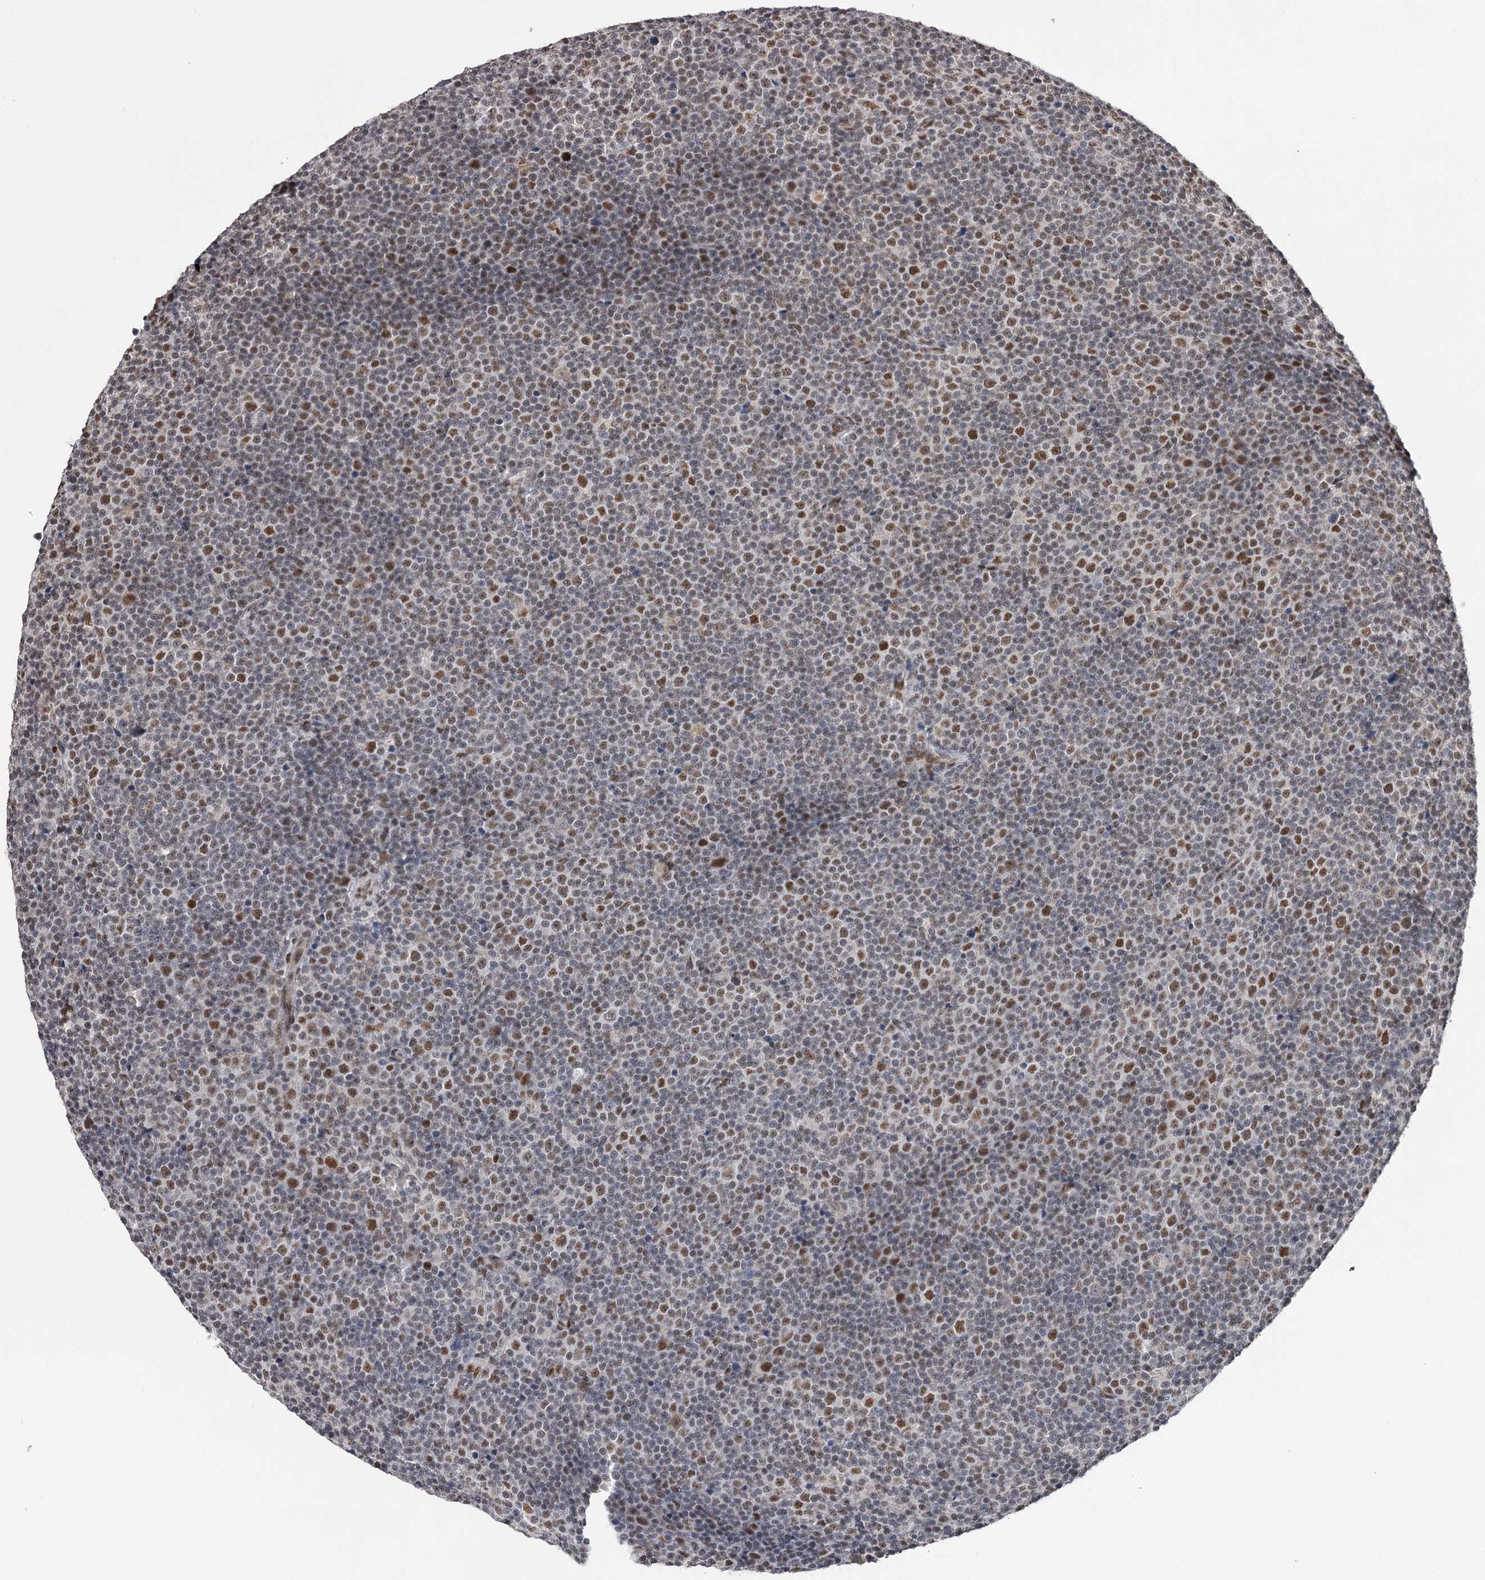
{"staining": {"intensity": "moderate", "quantity": "25%-75%", "location": "nuclear"}, "tissue": "lymphoma", "cell_type": "Tumor cells", "image_type": "cancer", "snomed": [{"axis": "morphology", "description": "Malignant lymphoma, non-Hodgkin's type, Low grade"}, {"axis": "topography", "description": "Lymph node"}], "caption": "Malignant lymphoma, non-Hodgkin's type (low-grade) stained with a brown dye shows moderate nuclear positive staining in about 25%-75% of tumor cells.", "gene": "TTC33", "patient": {"sex": "female", "age": 67}}